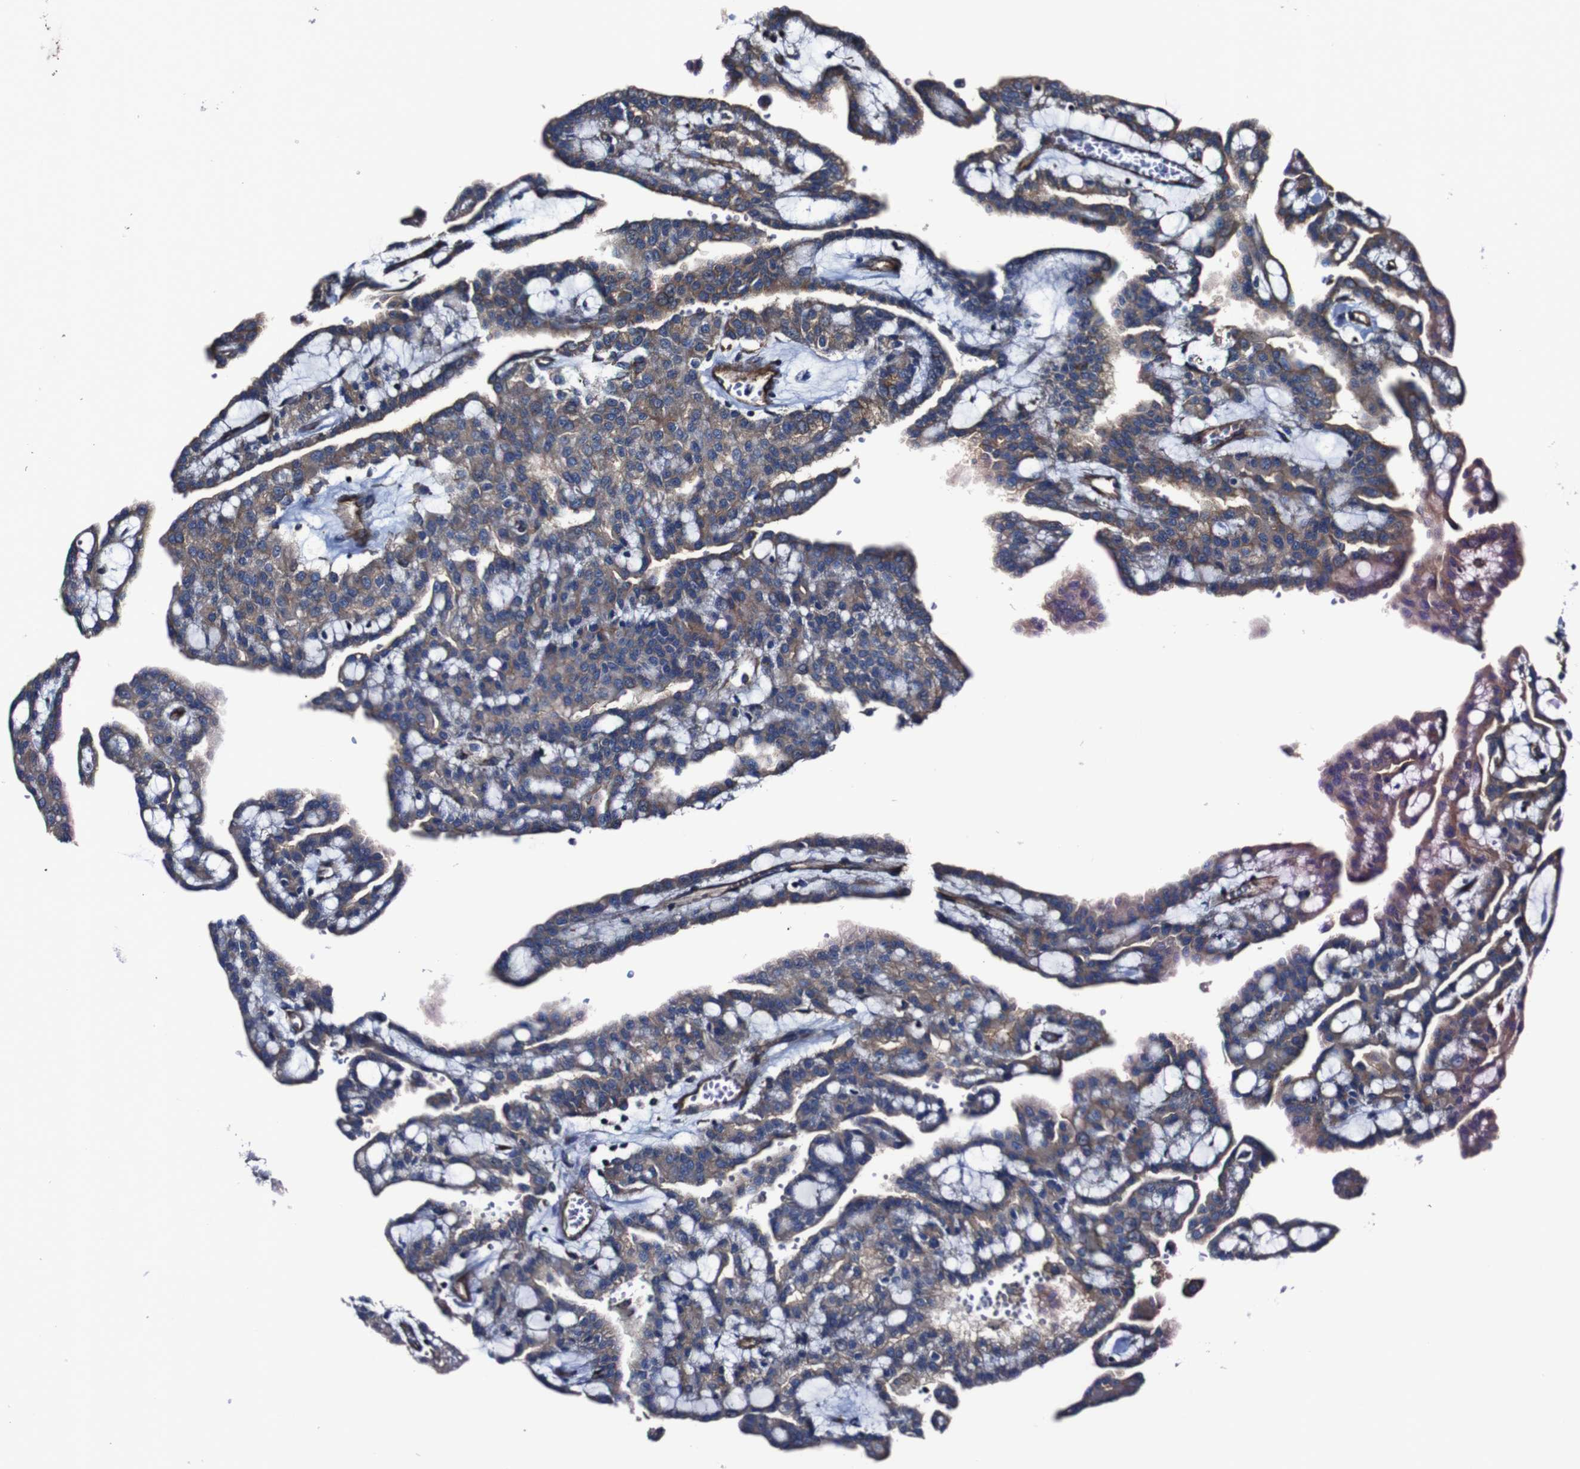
{"staining": {"intensity": "moderate", "quantity": ">75%", "location": "cytoplasmic/membranous"}, "tissue": "renal cancer", "cell_type": "Tumor cells", "image_type": "cancer", "snomed": [{"axis": "morphology", "description": "Adenocarcinoma, NOS"}, {"axis": "topography", "description": "Kidney"}], "caption": "Brown immunohistochemical staining in renal cancer shows moderate cytoplasmic/membranous positivity in approximately >75% of tumor cells.", "gene": "CSF1R", "patient": {"sex": "male", "age": 63}}